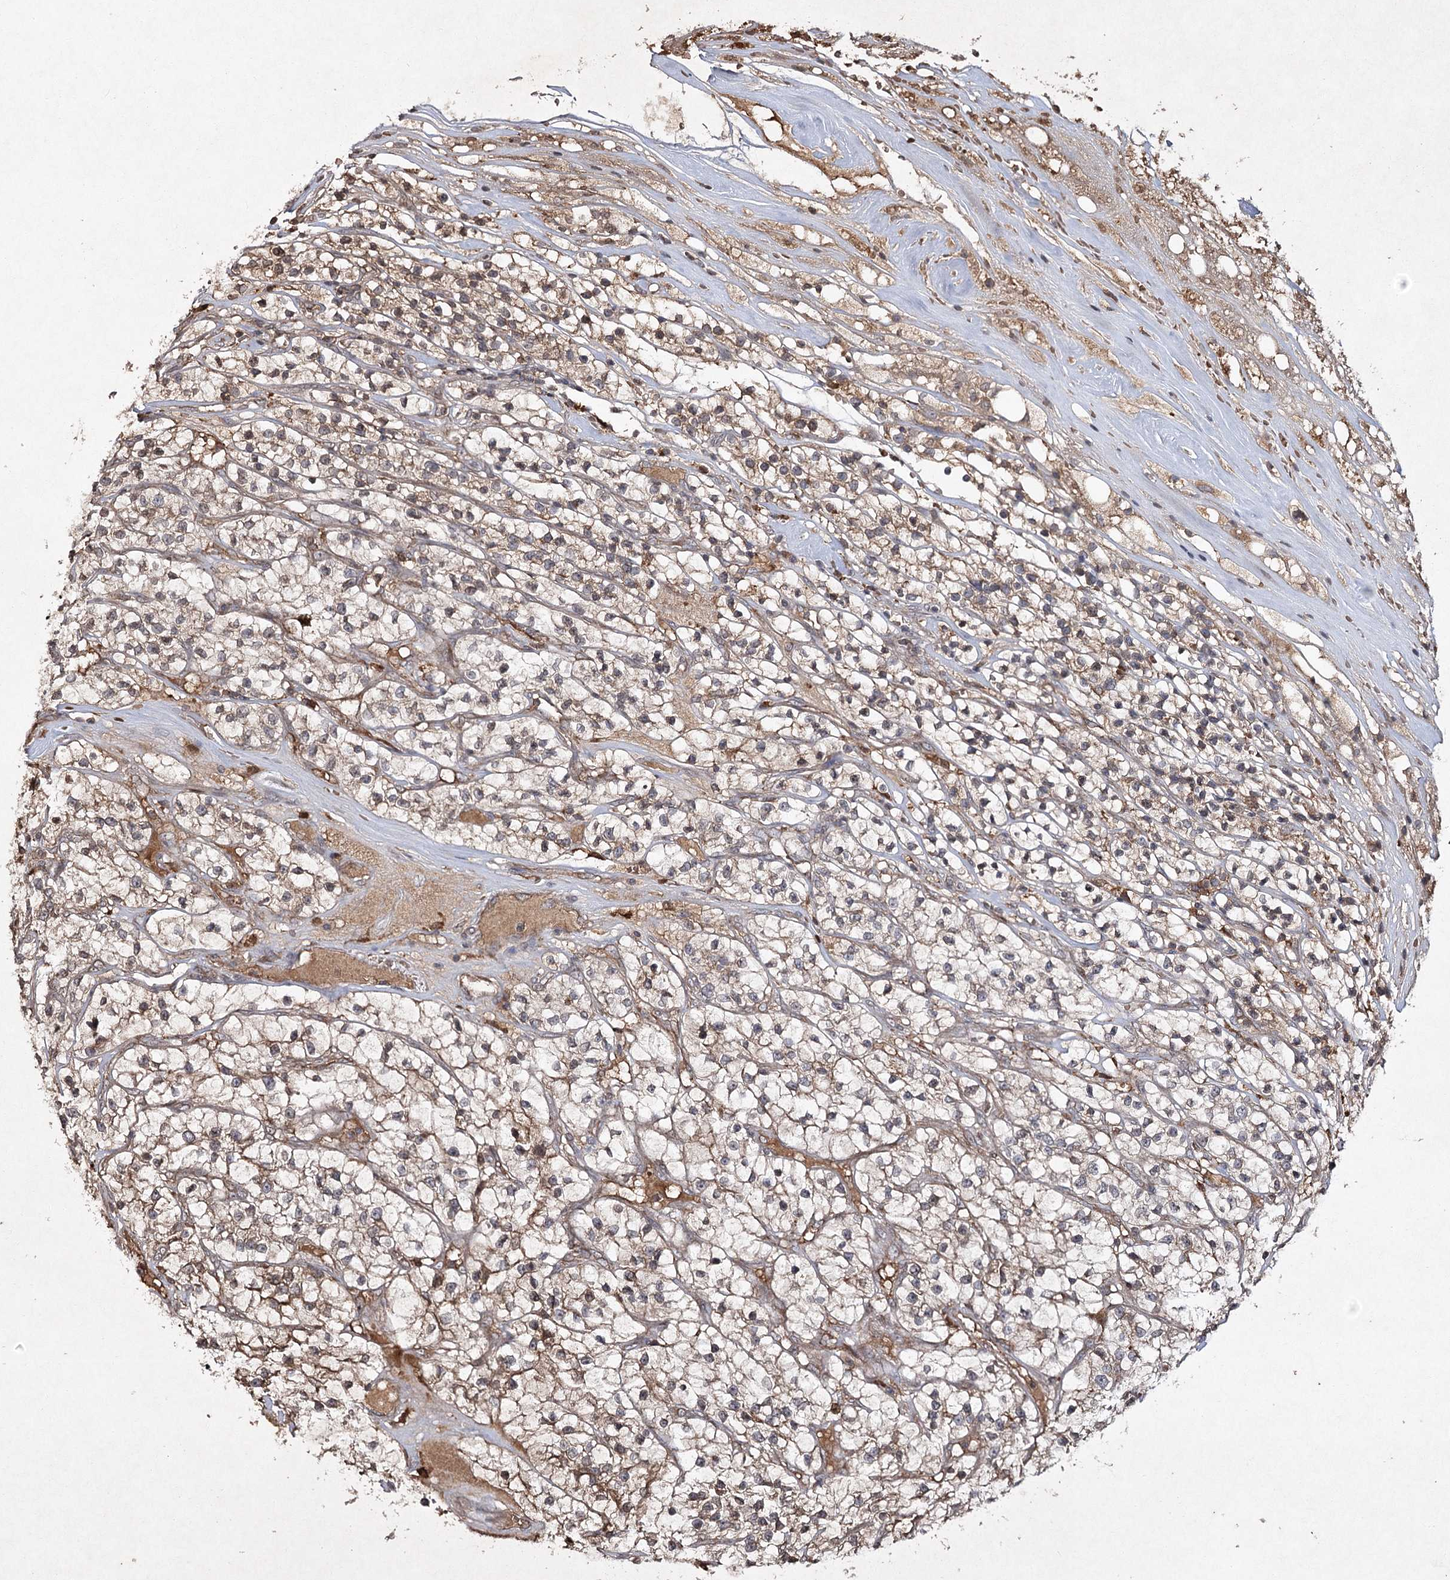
{"staining": {"intensity": "weak", "quantity": "<25%", "location": "cytoplasmic/membranous"}, "tissue": "renal cancer", "cell_type": "Tumor cells", "image_type": "cancer", "snomed": [{"axis": "morphology", "description": "Adenocarcinoma, NOS"}, {"axis": "topography", "description": "Kidney"}], "caption": "Immunohistochemical staining of renal cancer reveals no significant positivity in tumor cells.", "gene": "CYP2B6", "patient": {"sex": "female", "age": 57}}